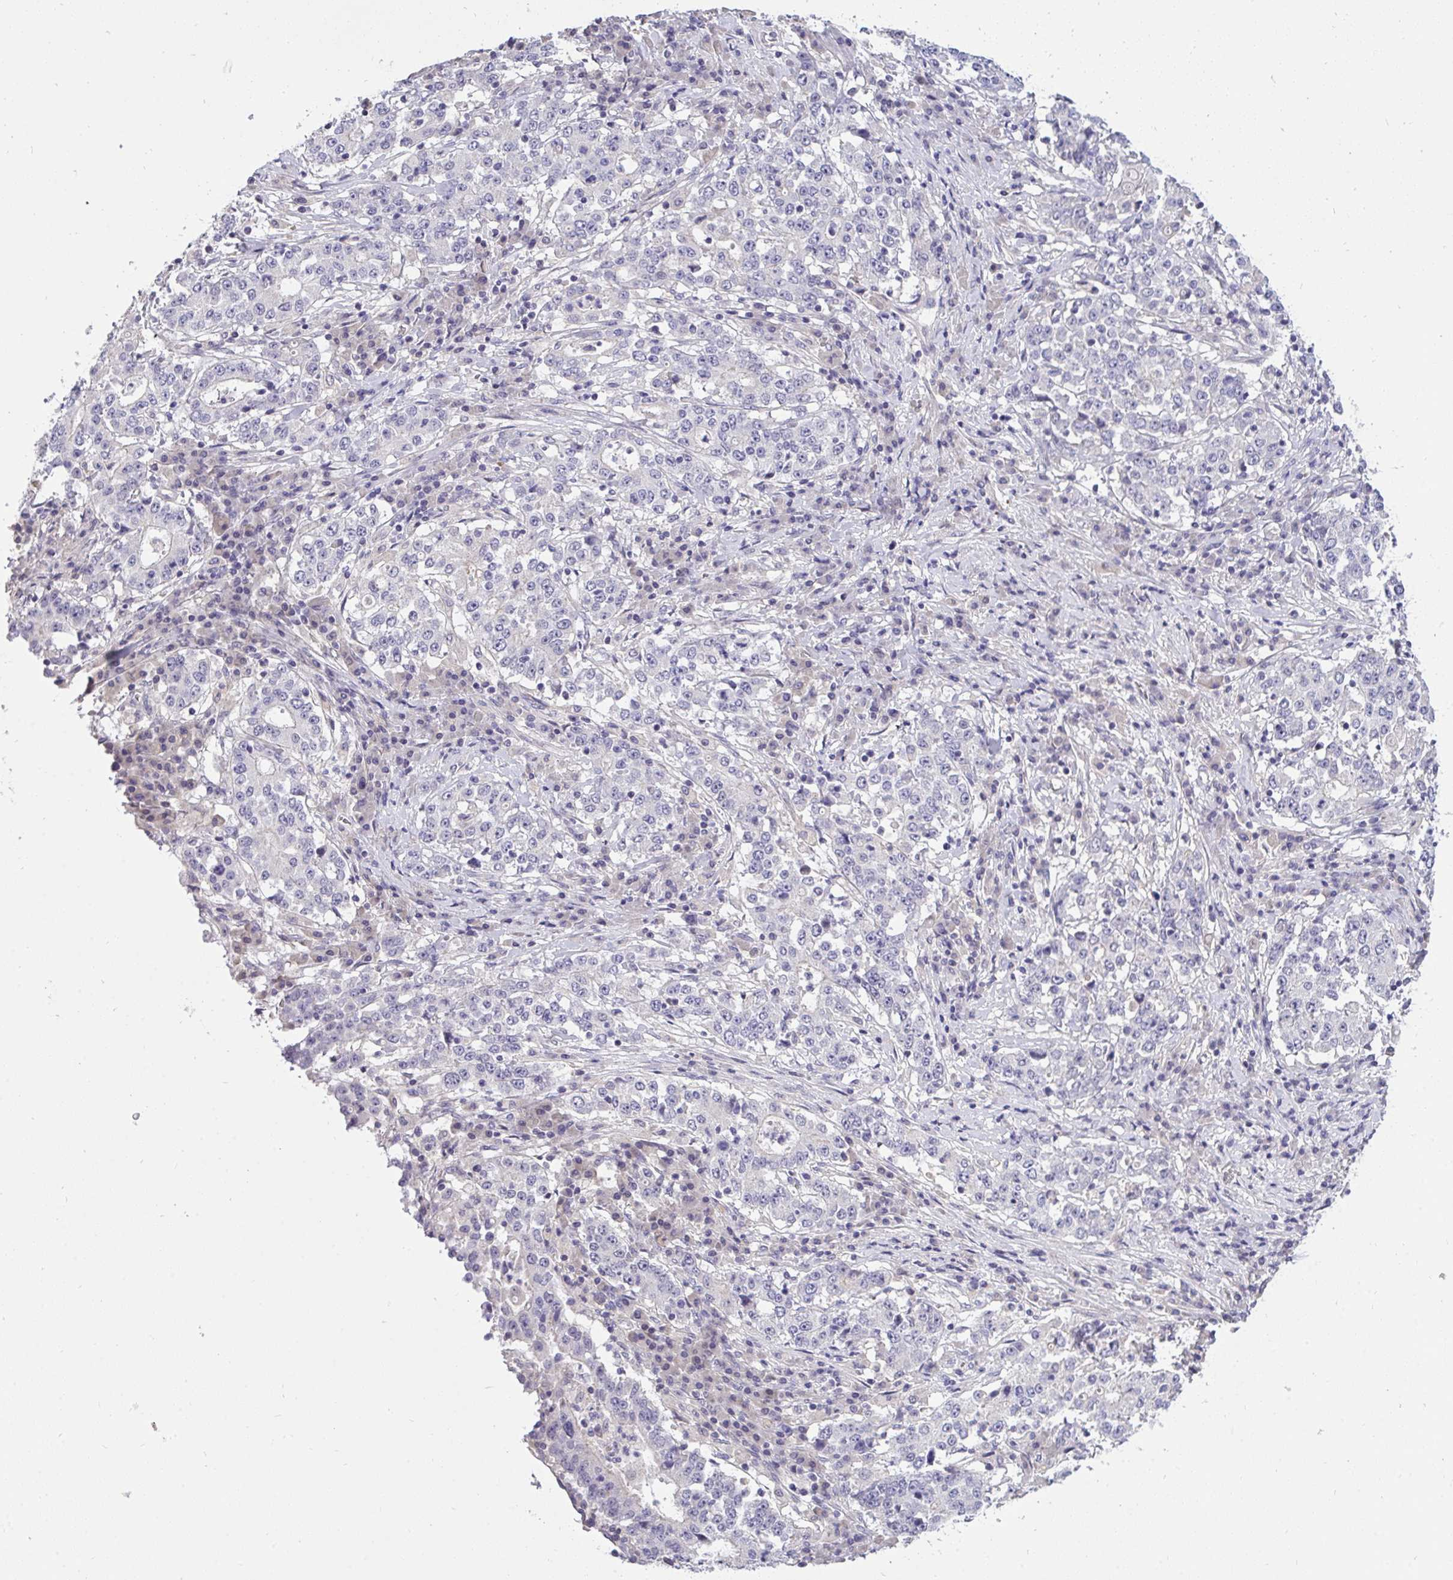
{"staining": {"intensity": "negative", "quantity": "none", "location": "none"}, "tissue": "stomach cancer", "cell_type": "Tumor cells", "image_type": "cancer", "snomed": [{"axis": "morphology", "description": "Adenocarcinoma, NOS"}, {"axis": "topography", "description": "Stomach"}], "caption": "Tumor cells are negative for protein expression in human stomach cancer (adenocarcinoma).", "gene": "C19orf54", "patient": {"sex": "male", "age": 59}}